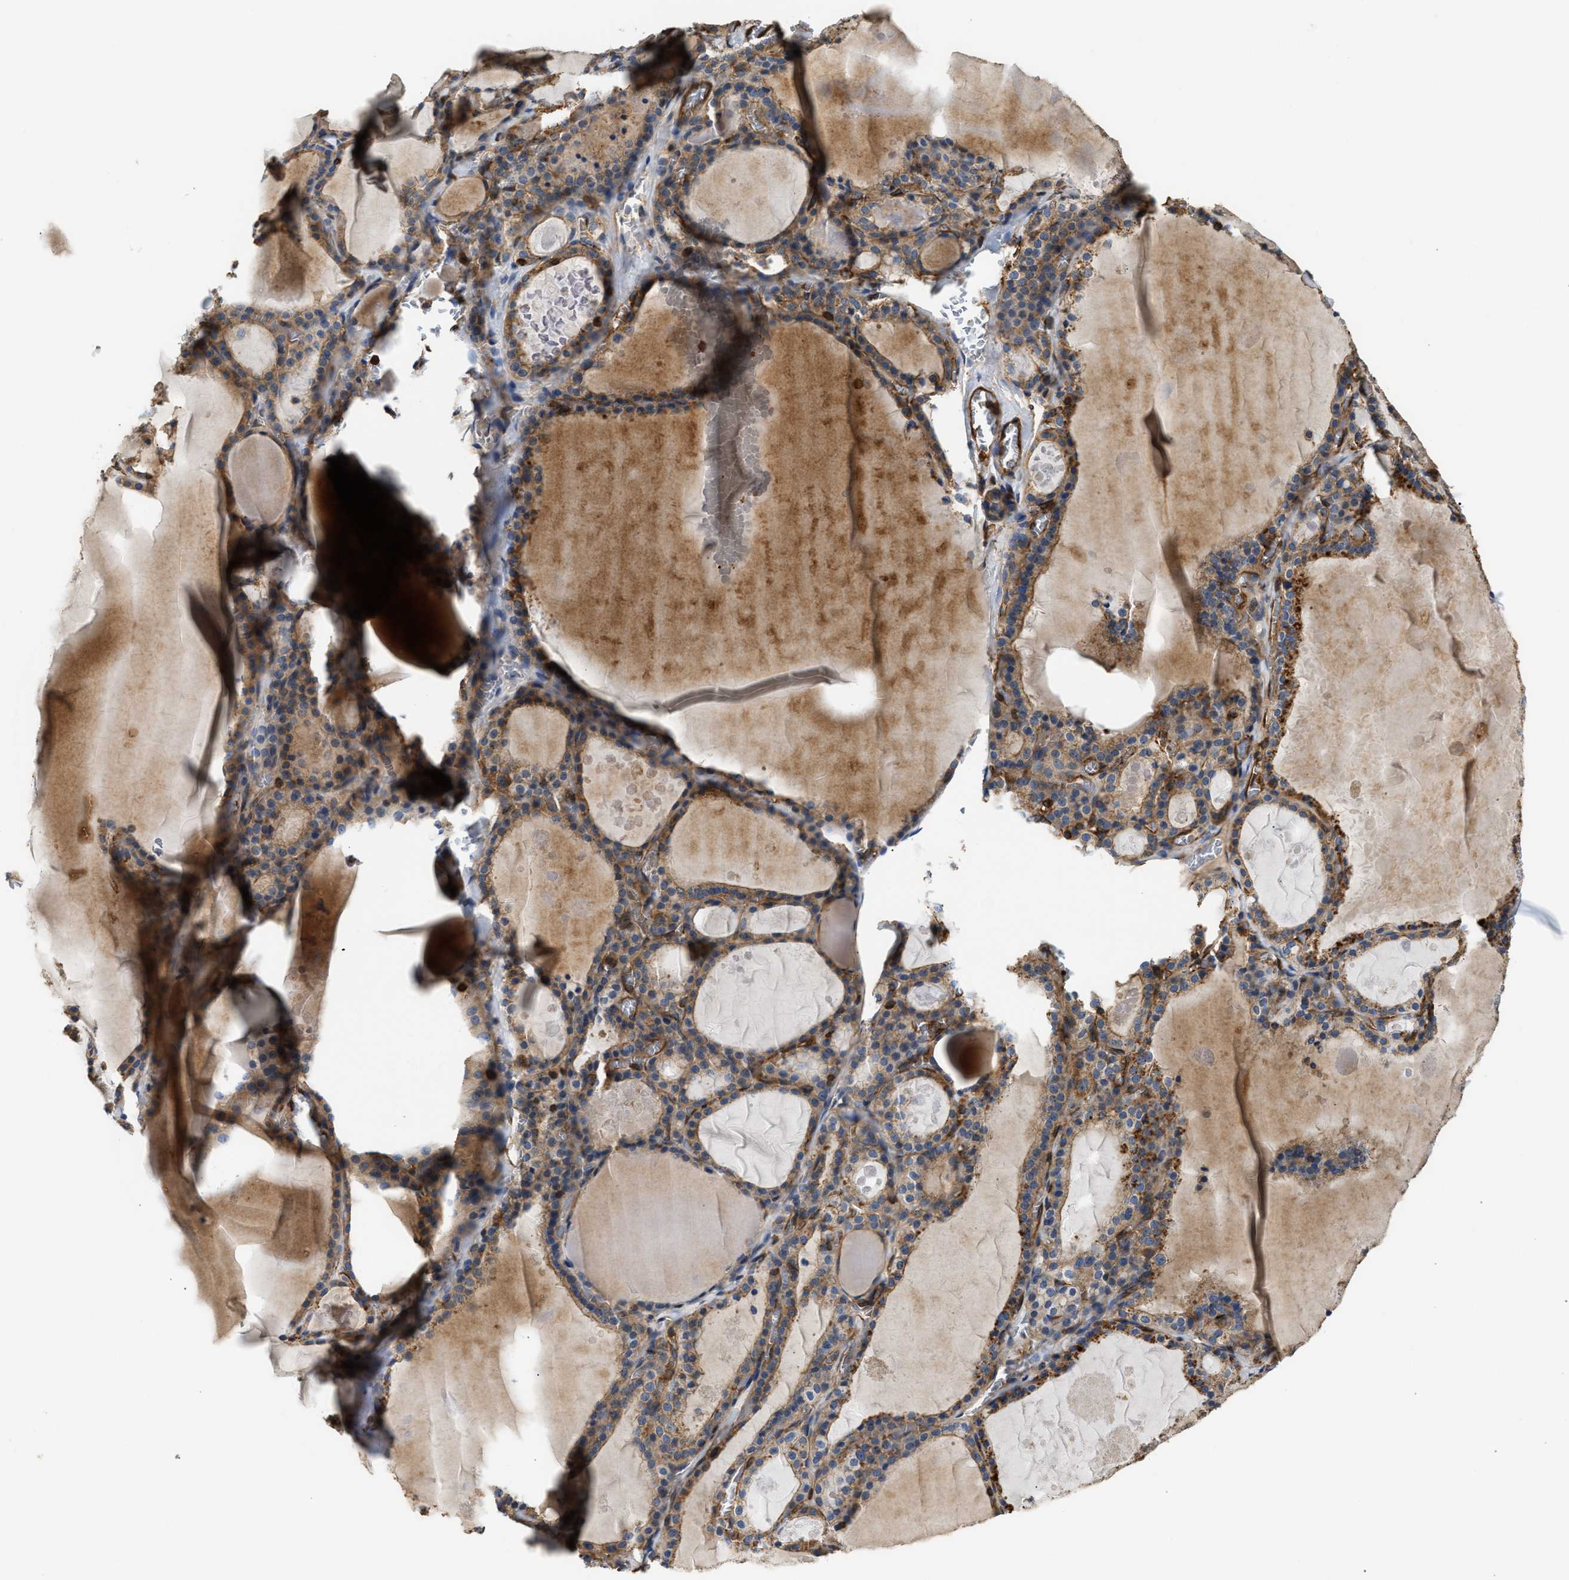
{"staining": {"intensity": "moderate", "quantity": ">75%", "location": "cytoplasmic/membranous"}, "tissue": "thyroid gland", "cell_type": "Glandular cells", "image_type": "normal", "snomed": [{"axis": "morphology", "description": "Normal tissue, NOS"}, {"axis": "topography", "description": "Thyroid gland"}], "caption": "Immunohistochemistry of benign human thyroid gland shows medium levels of moderate cytoplasmic/membranous staining in approximately >75% of glandular cells. (Stains: DAB in brown, nuclei in blue, Microscopy: brightfield microscopy at high magnification).", "gene": "SAMD9L", "patient": {"sex": "male", "age": 56}}